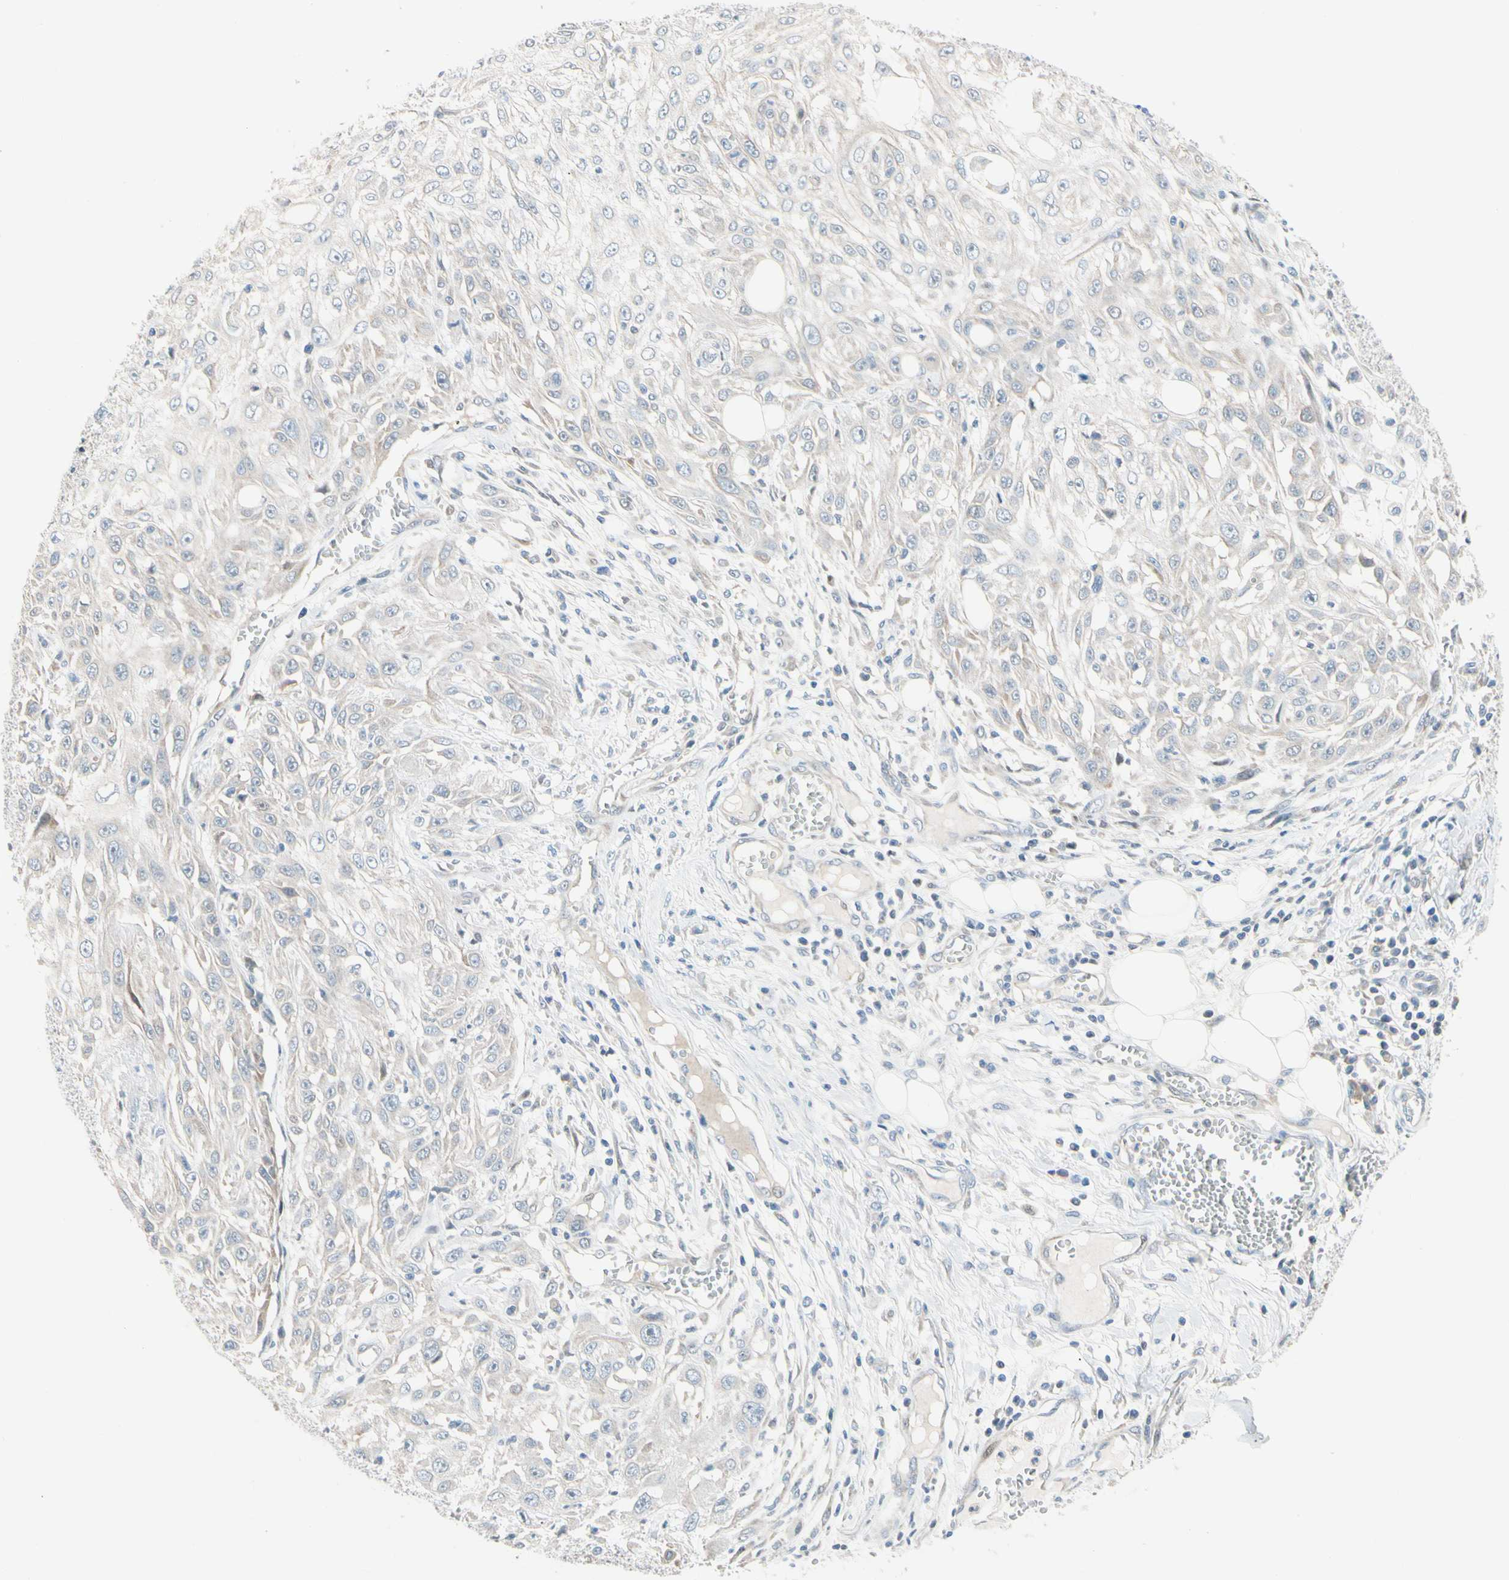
{"staining": {"intensity": "negative", "quantity": "none", "location": "none"}, "tissue": "skin cancer", "cell_type": "Tumor cells", "image_type": "cancer", "snomed": [{"axis": "morphology", "description": "Squamous cell carcinoma, NOS"}, {"axis": "topography", "description": "Skin"}], "caption": "IHC image of neoplastic tissue: human skin cancer (squamous cell carcinoma) stained with DAB shows no significant protein staining in tumor cells. Nuclei are stained in blue.", "gene": "CFAP36", "patient": {"sex": "male", "age": 75}}